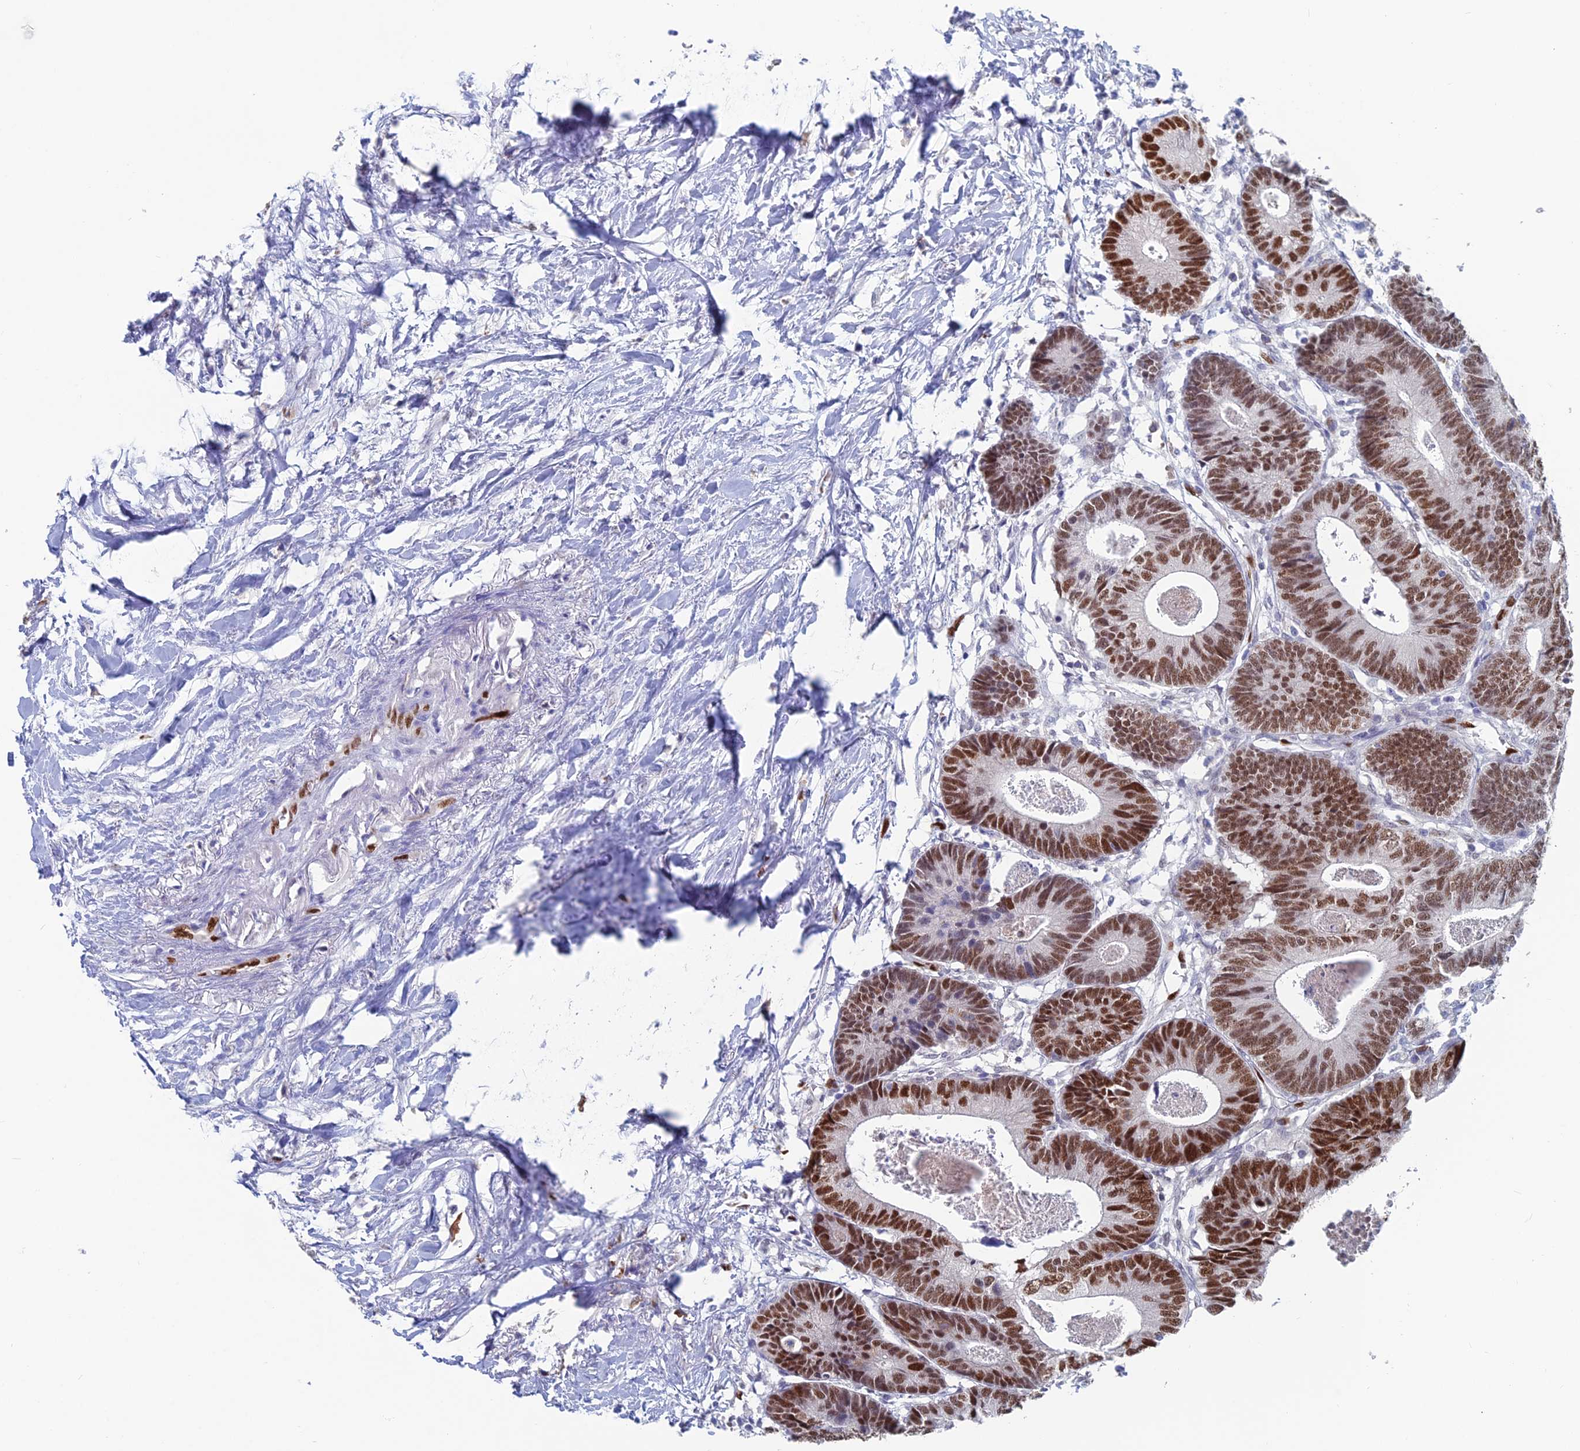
{"staining": {"intensity": "strong", "quantity": ">75%", "location": "nuclear"}, "tissue": "colorectal cancer", "cell_type": "Tumor cells", "image_type": "cancer", "snomed": [{"axis": "morphology", "description": "Adenocarcinoma, NOS"}, {"axis": "topography", "description": "Colon"}], "caption": "A brown stain highlights strong nuclear expression of a protein in adenocarcinoma (colorectal) tumor cells.", "gene": "NOL4L", "patient": {"sex": "female", "age": 57}}